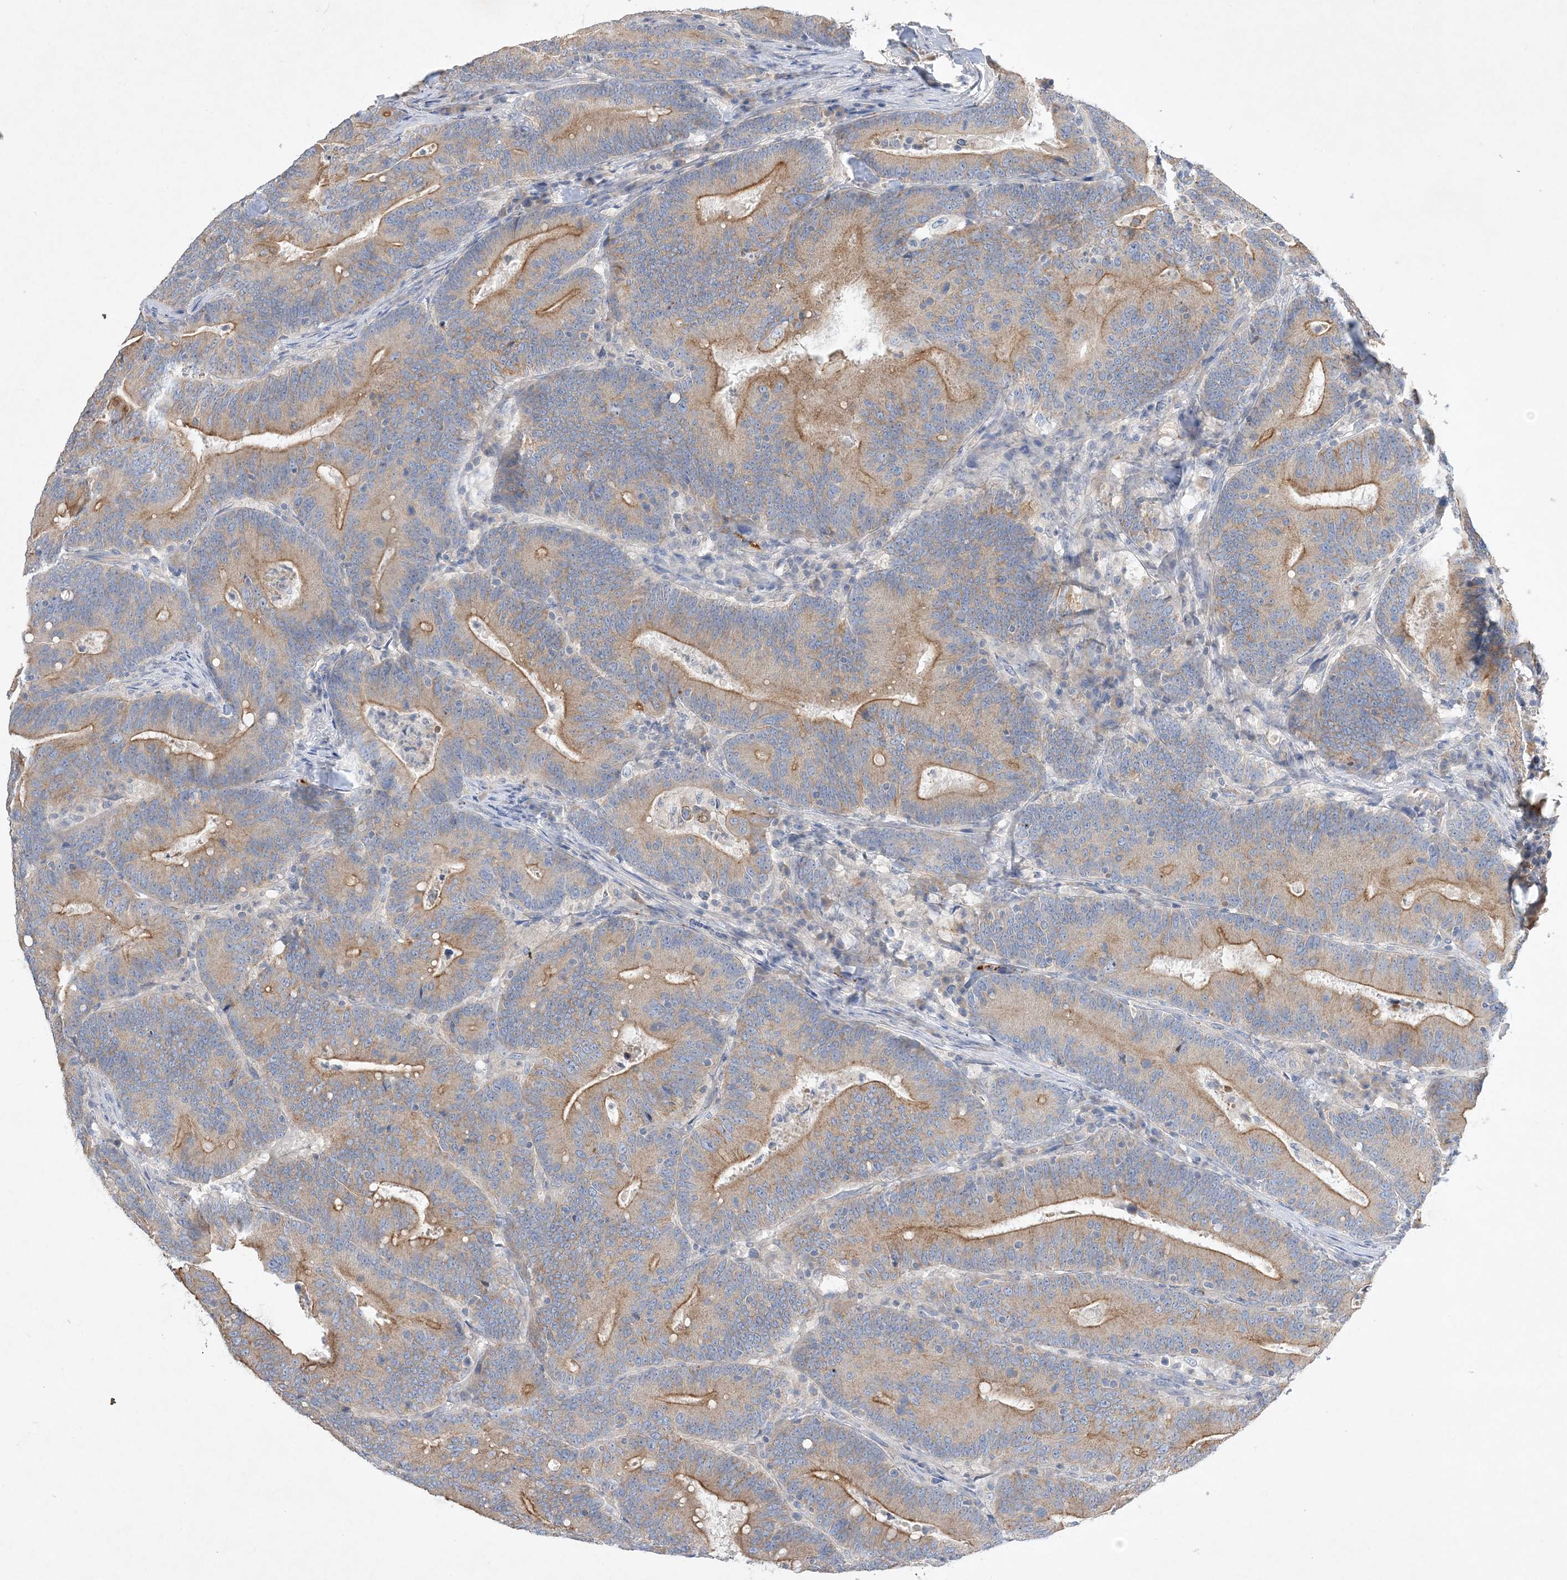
{"staining": {"intensity": "moderate", "quantity": ">75%", "location": "cytoplasmic/membranous"}, "tissue": "colorectal cancer", "cell_type": "Tumor cells", "image_type": "cancer", "snomed": [{"axis": "morphology", "description": "Adenocarcinoma, NOS"}, {"axis": "topography", "description": "Colon"}], "caption": "Protein expression analysis of colorectal adenocarcinoma displays moderate cytoplasmic/membranous expression in approximately >75% of tumor cells. (brown staining indicates protein expression, while blue staining denotes nuclei).", "gene": "ADCK2", "patient": {"sex": "female", "age": 66}}